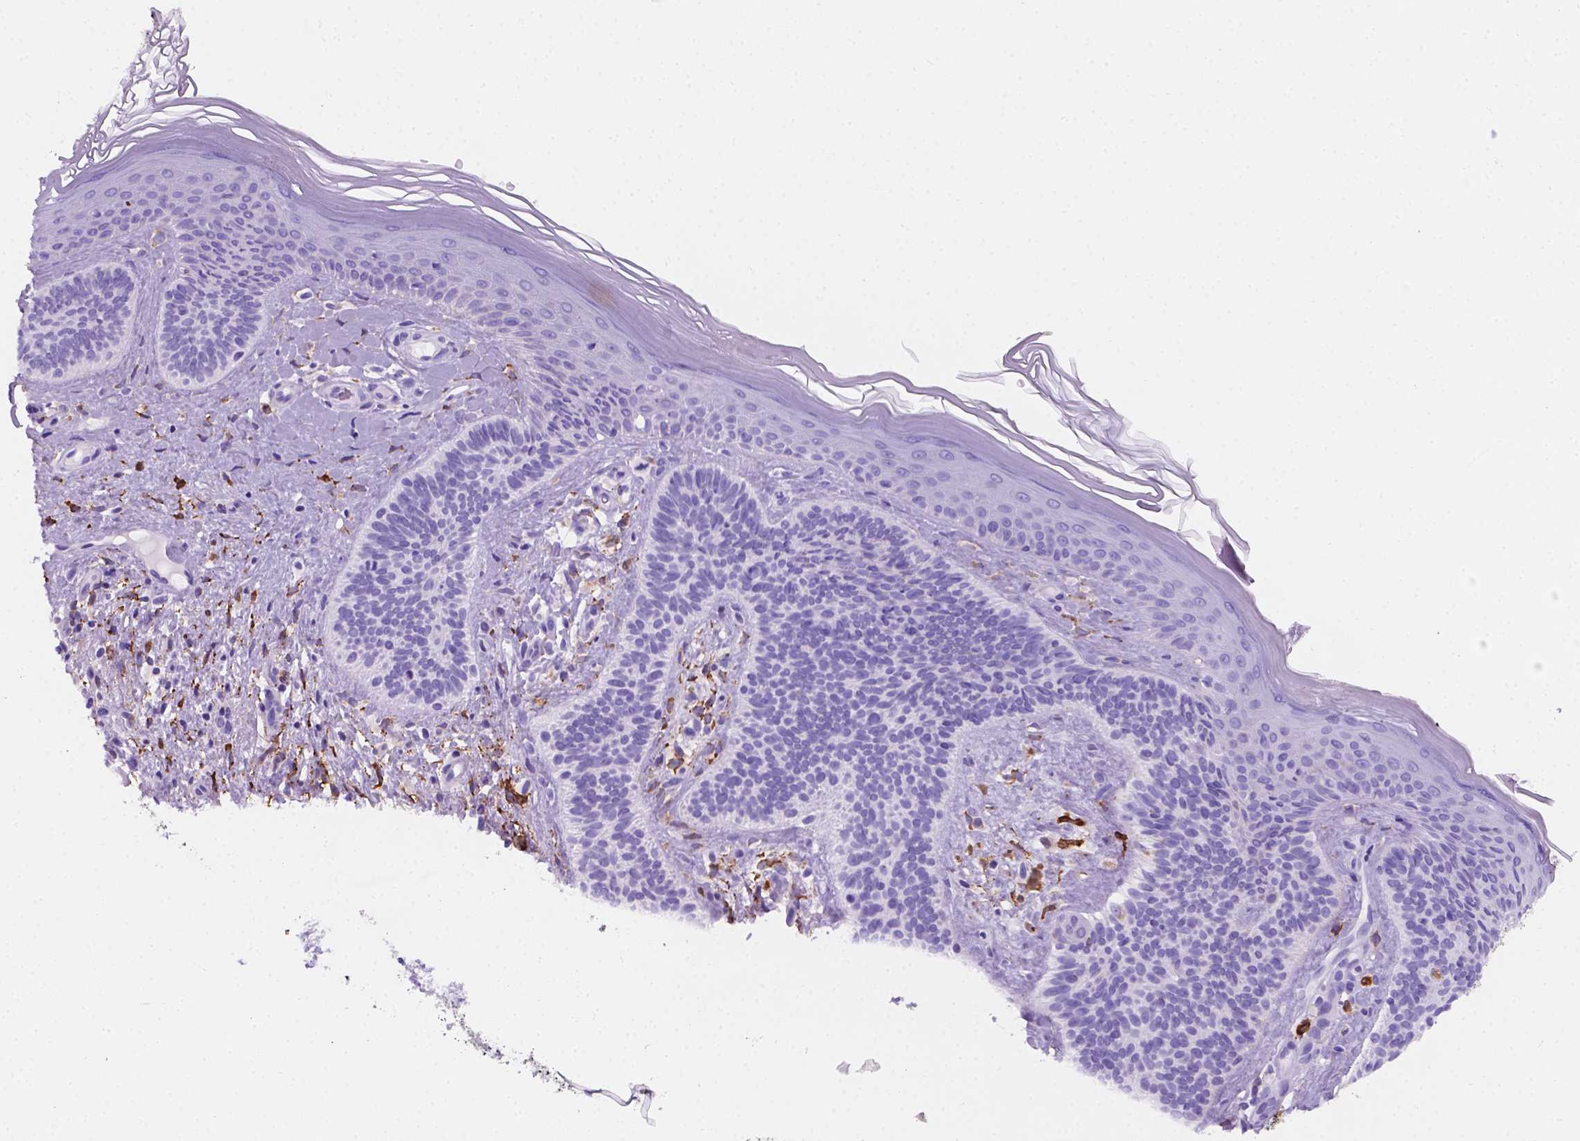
{"staining": {"intensity": "negative", "quantity": "none", "location": "none"}, "tissue": "skin cancer", "cell_type": "Tumor cells", "image_type": "cancer", "snomed": [{"axis": "morphology", "description": "Basal cell carcinoma"}, {"axis": "topography", "description": "Skin"}], "caption": "Skin cancer (basal cell carcinoma) was stained to show a protein in brown. There is no significant staining in tumor cells.", "gene": "MACF1", "patient": {"sex": "male", "age": 79}}